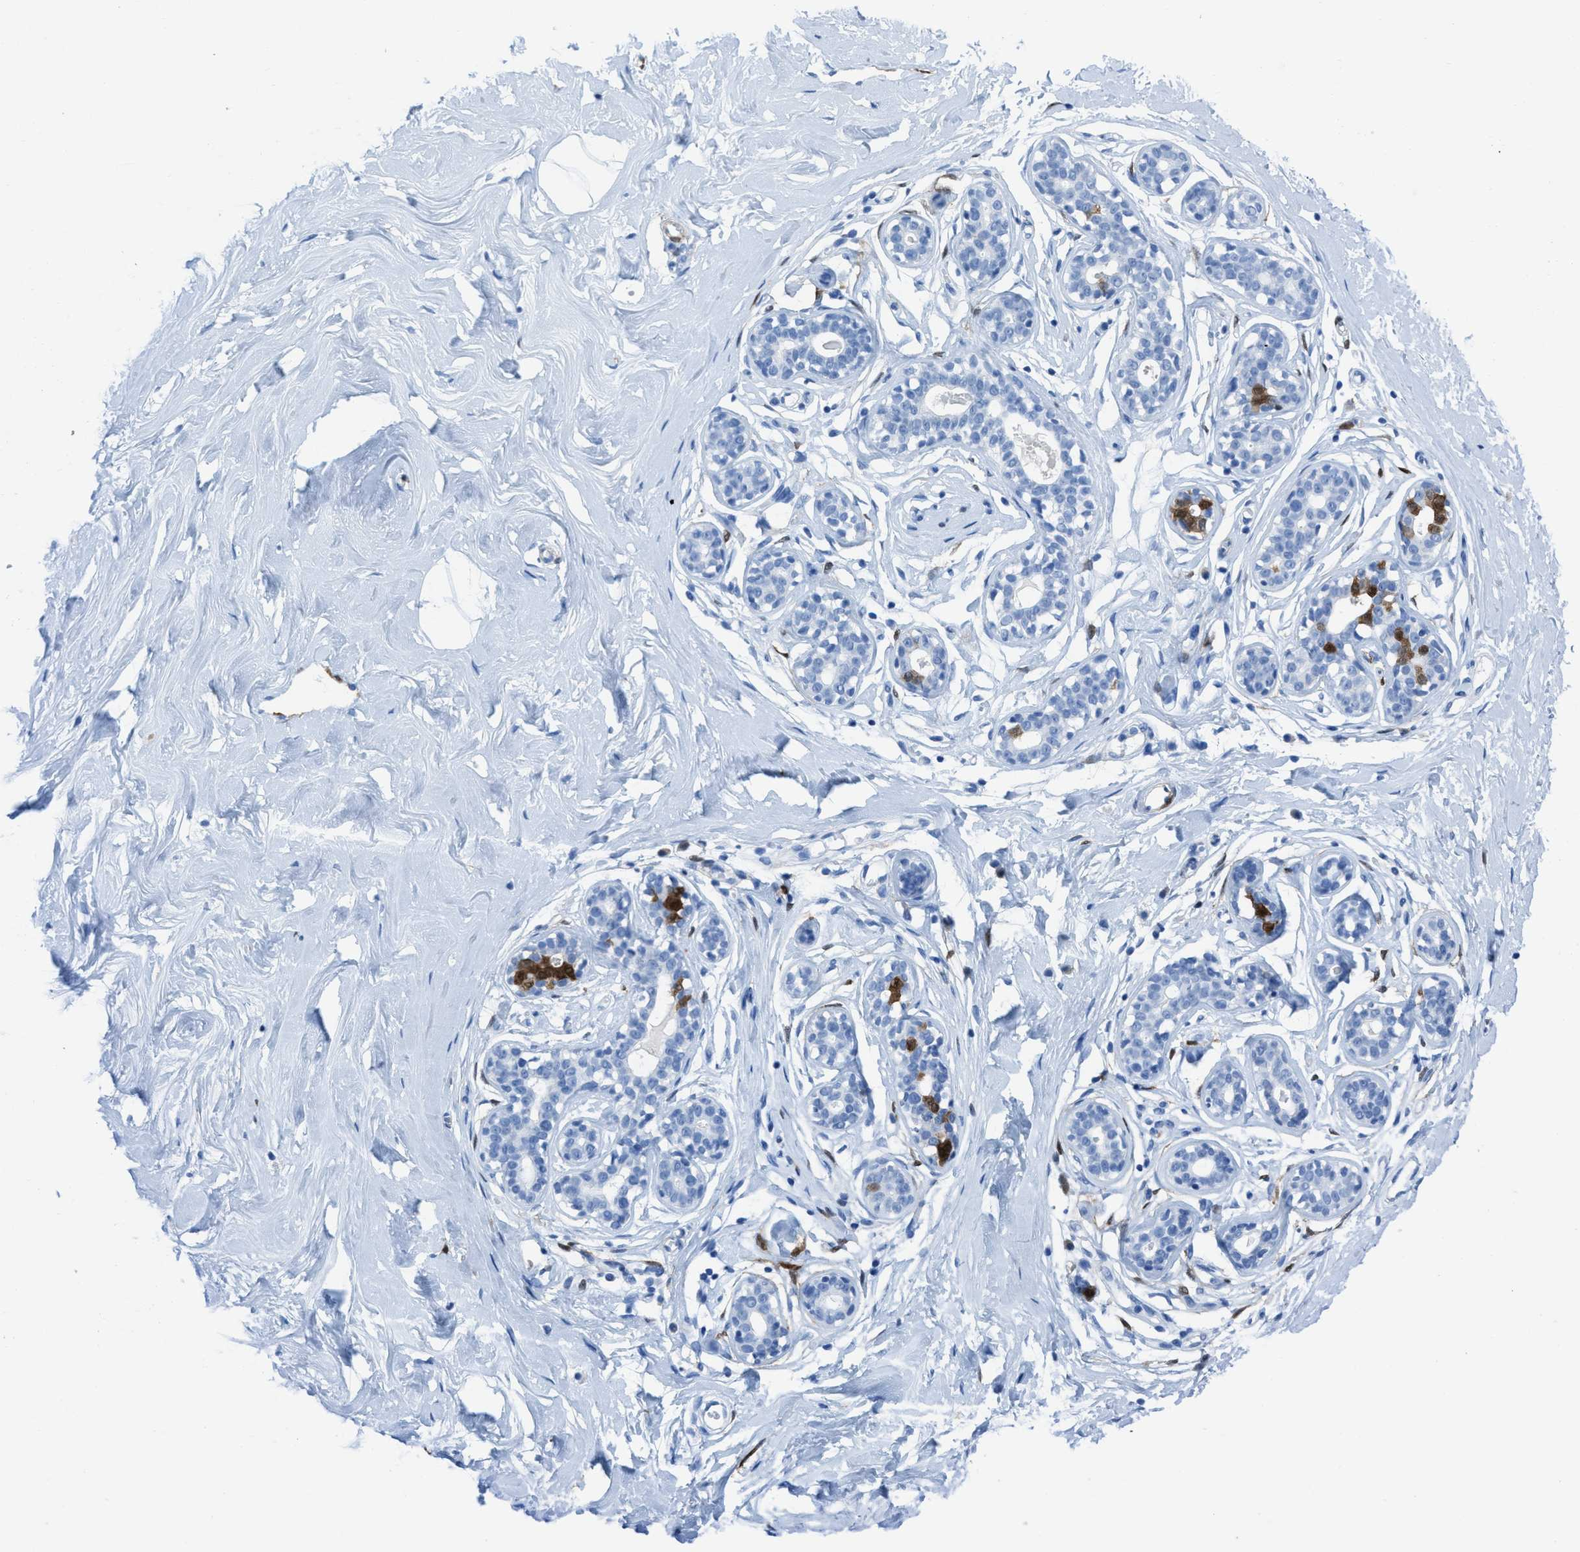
{"staining": {"intensity": "moderate", "quantity": ">75%", "location": "cytoplasmic/membranous,nuclear"}, "tissue": "breast", "cell_type": "Adipocytes", "image_type": "normal", "snomed": [{"axis": "morphology", "description": "Normal tissue, NOS"}, {"axis": "topography", "description": "Breast"}], "caption": "Moderate cytoplasmic/membranous,nuclear expression is appreciated in about >75% of adipocytes in normal breast.", "gene": "CDKN2A", "patient": {"sex": "female", "age": 23}}